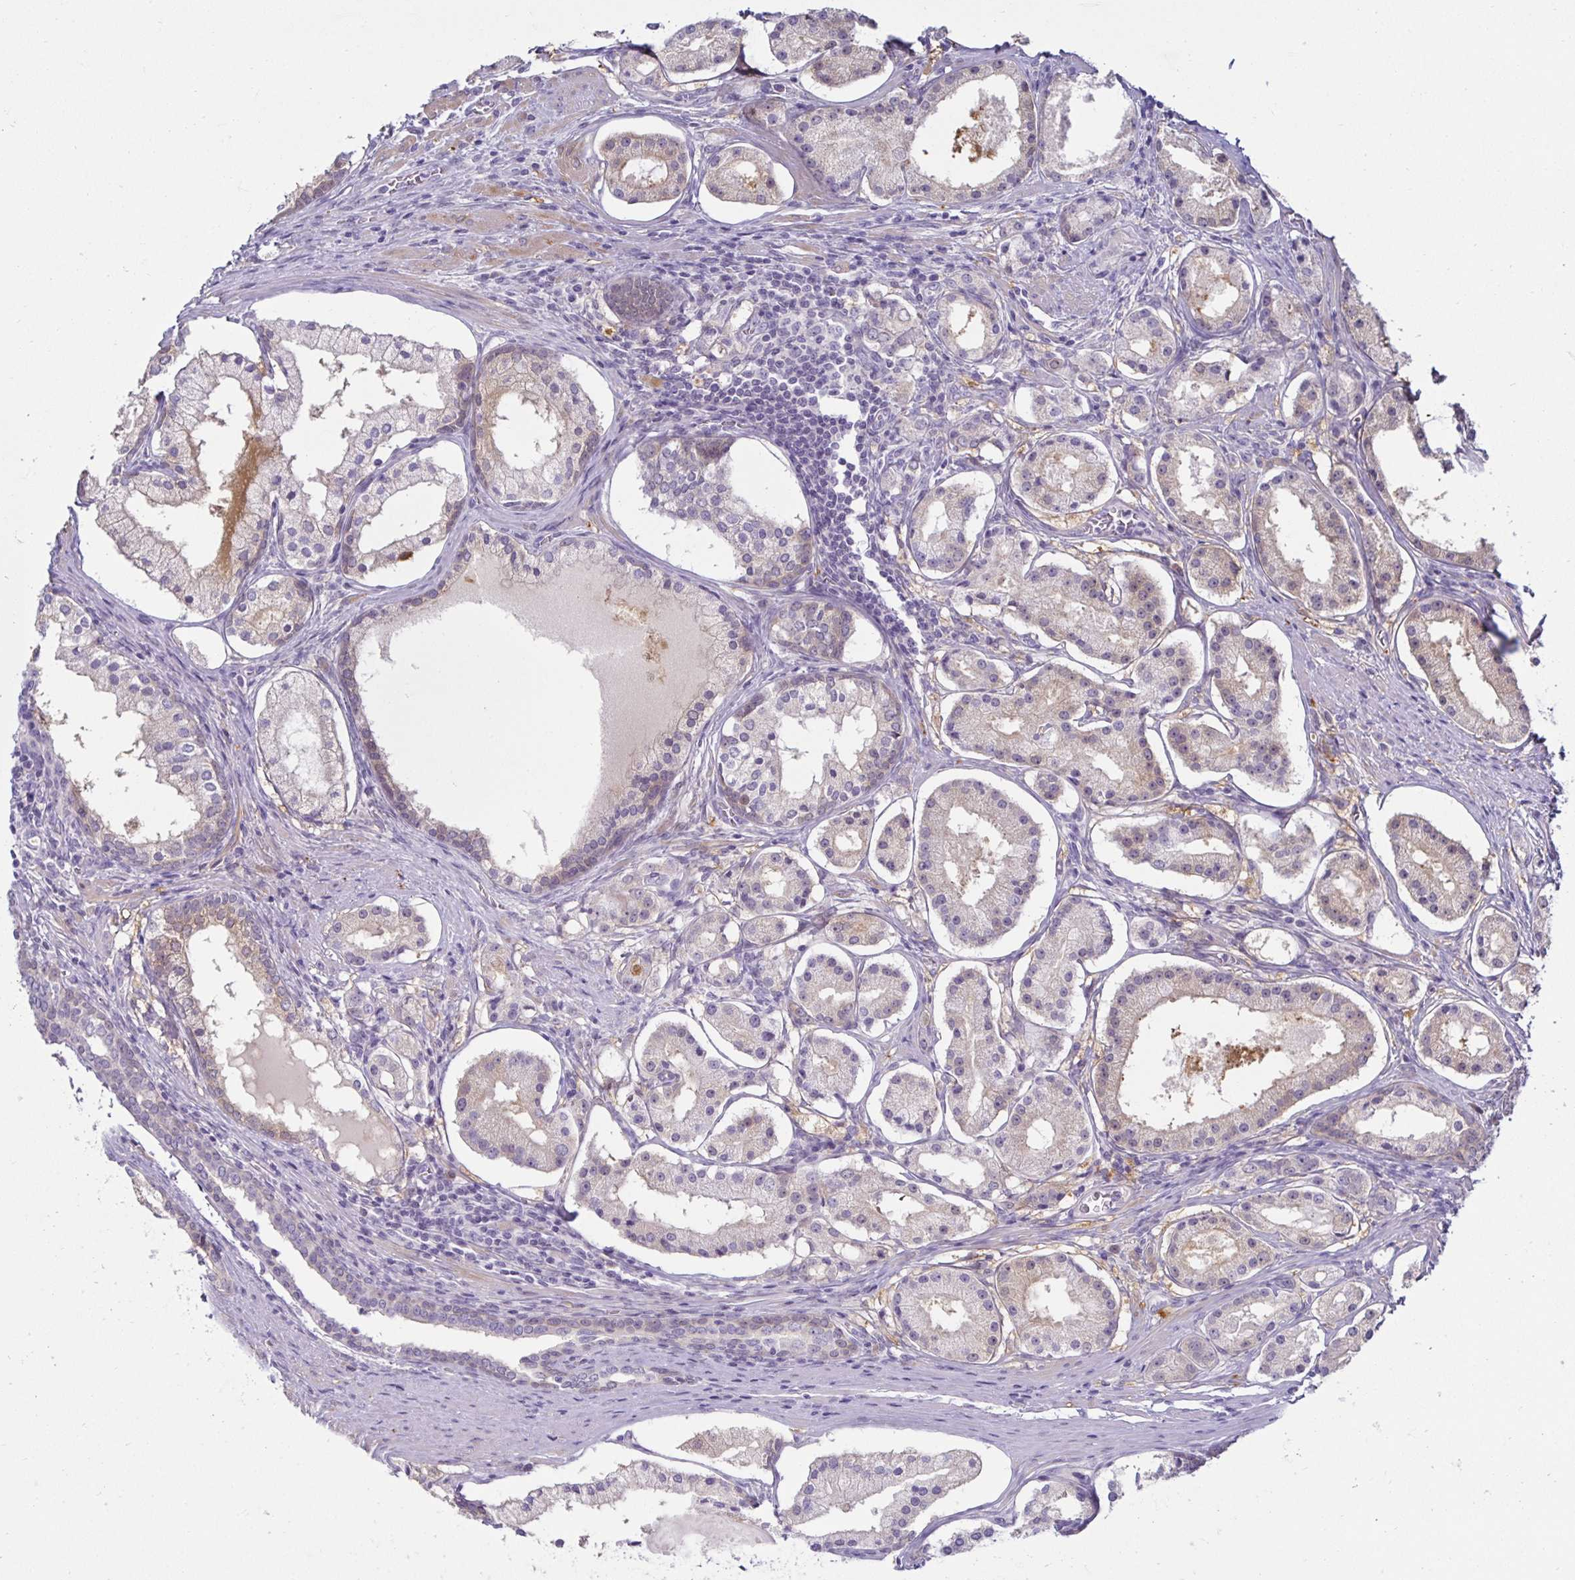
{"staining": {"intensity": "weak", "quantity": "25%-75%", "location": "cytoplasmic/membranous"}, "tissue": "prostate cancer", "cell_type": "Tumor cells", "image_type": "cancer", "snomed": [{"axis": "morphology", "description": "Adenocarcinoma, Low grade"}, {"axis": "topography", "description": "Prostate"}], "caption": "Prostate cancer stained with a protein marker demonstrates weak staining in tumor cells.", "gene": "MON2", "patient": {"sex": "male", "age": 57}}